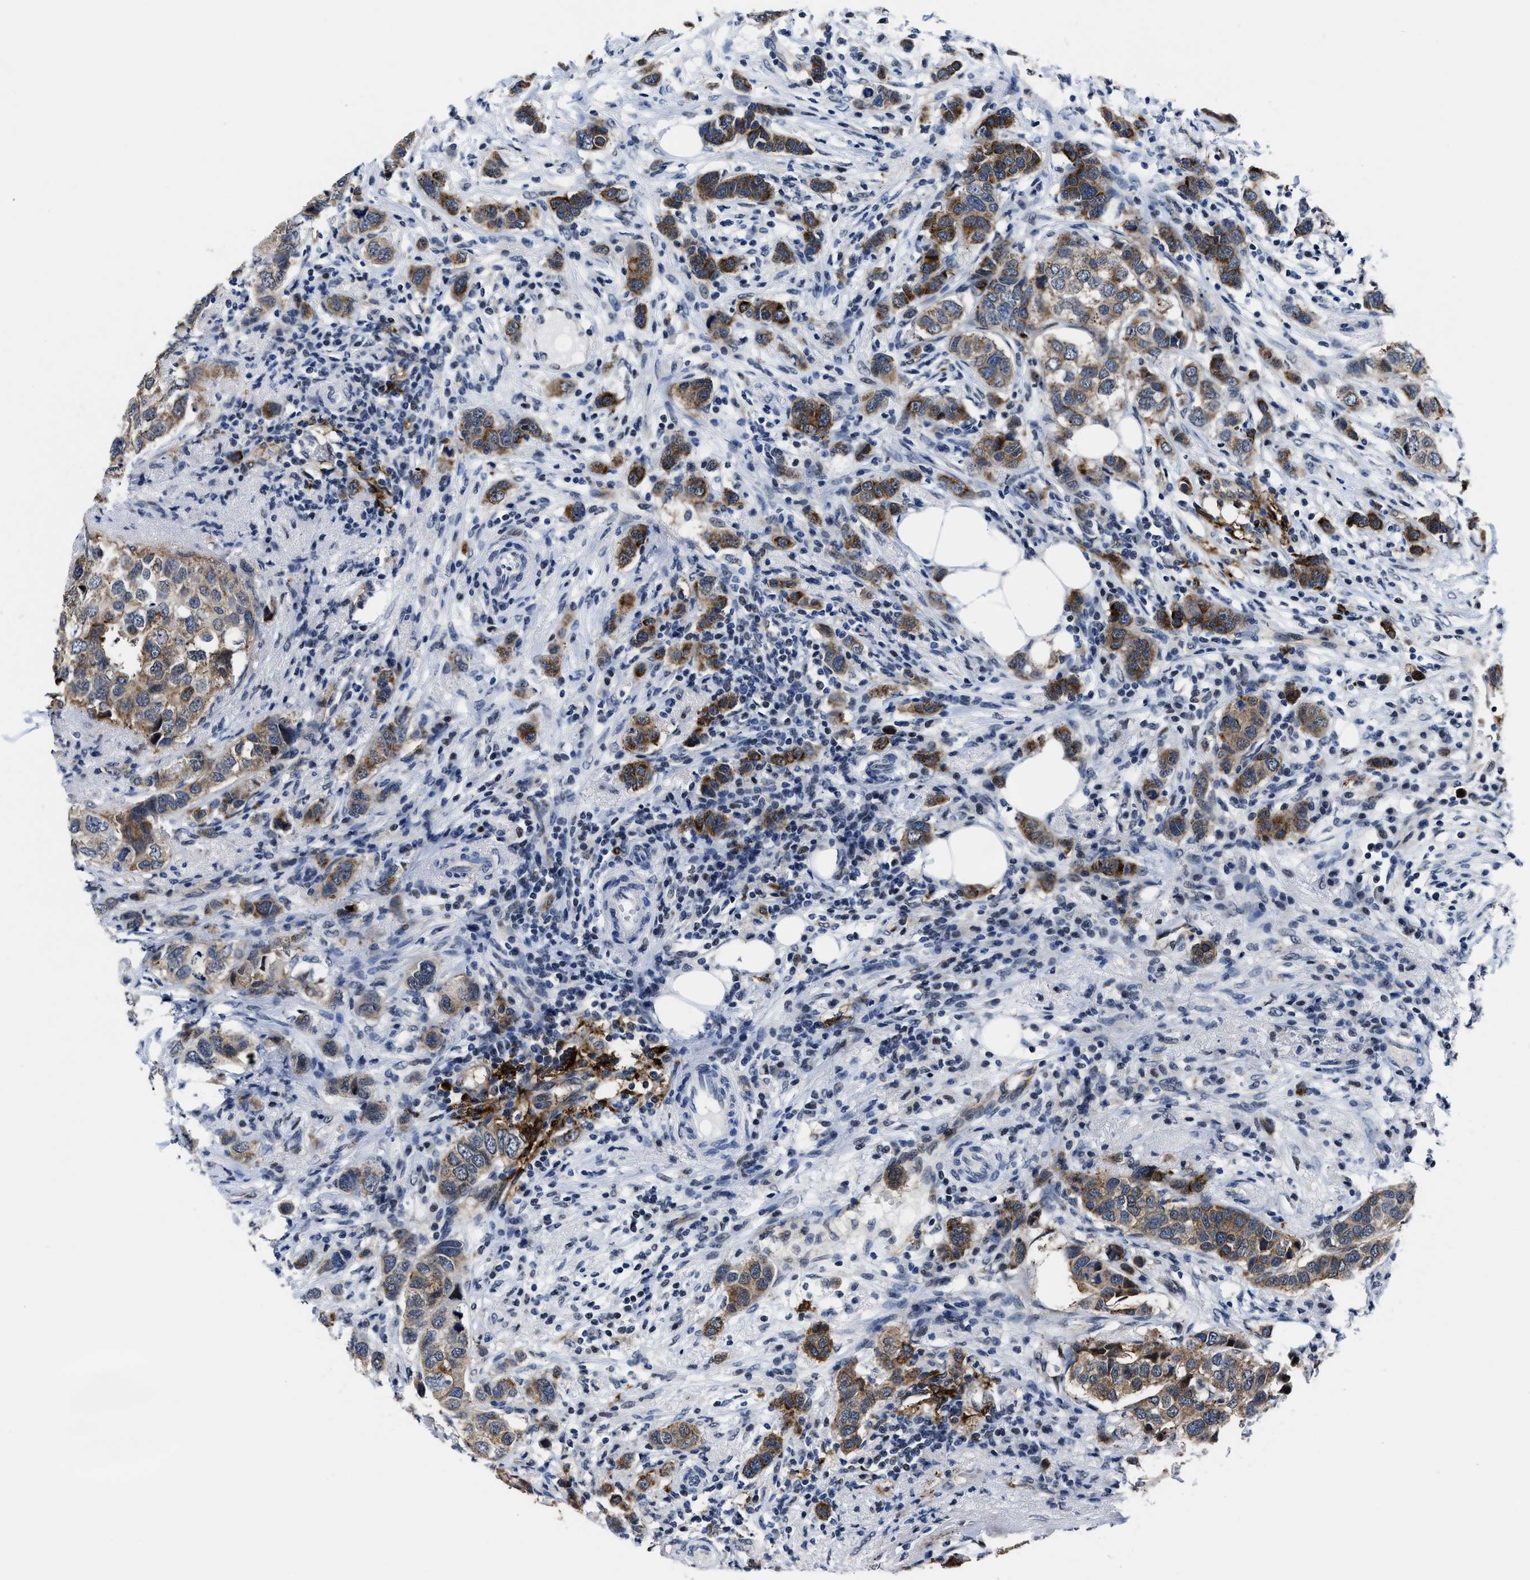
{"staining": {"intensity": "moderate", "quantity": ">75%", "location": "cytoplasmic/membranous"}, "tissue": "breast cancer", "cell_type": "Tumor cells", "image_type": "cancer", "snomed": [{"axis": "morphology", "description": "Duct carcinoma"}, {"axis": "topography", "description": "Breast"}], "caption": "Protein expression analysis of human breast invasive ductal carcinoma reveals moderate cytoplasmic/membranous expression in approximately >75% of tumor cells.", "gene": "MARCKSL1", "patient": {"sex": "female", "age": 50}}